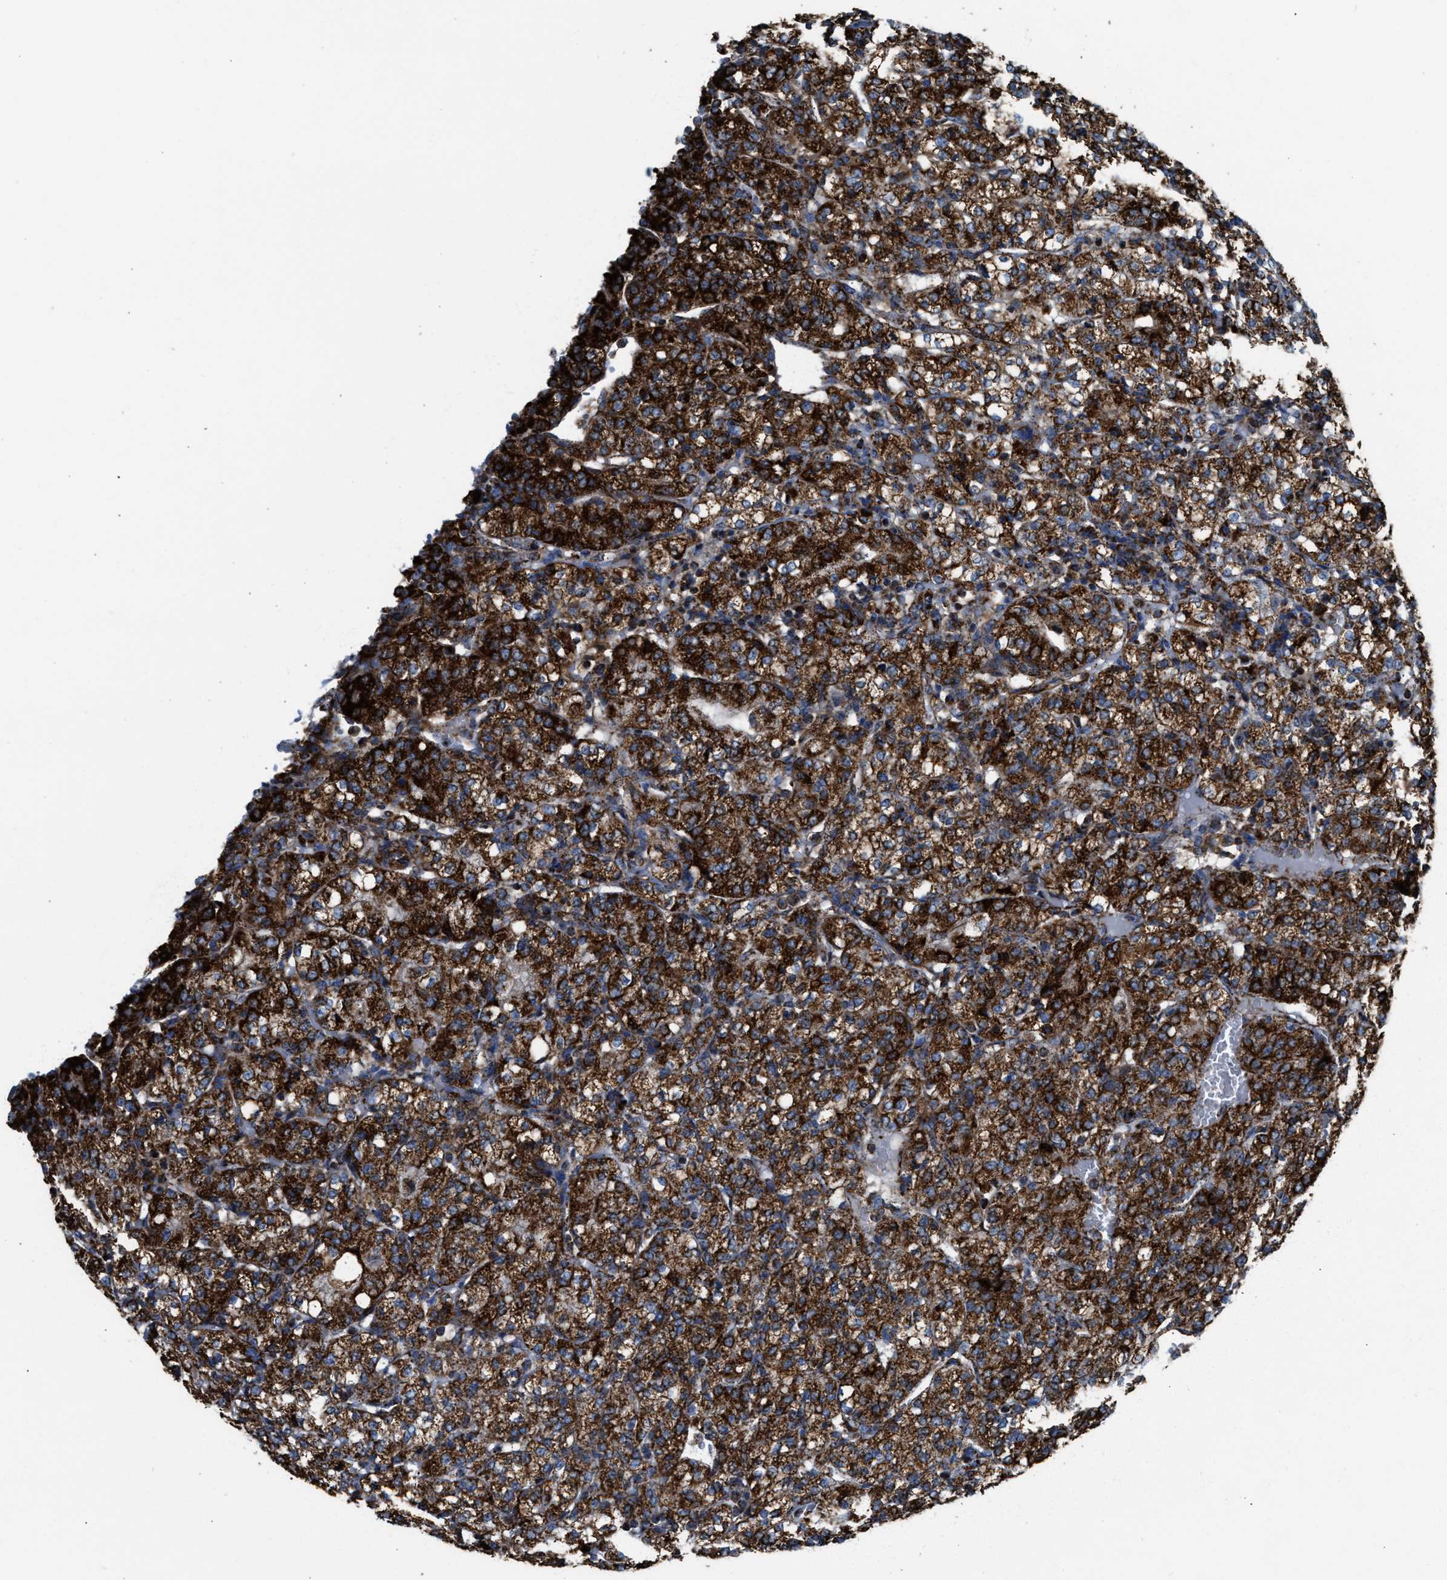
{"staining": {"intensity": "strong", "quantity": ">75%", "location": "cytoplasmic/membranous"}, "tissue": "renal cancer", "cell_type": "Tumor cells", "image_type": "cancer", "snomed": [{"axis": "morphology", "description": "Adenocarcinoma, NOS"}, {"axis": "topography", "description": "Kidney"}], "caption": "Immunohistochemical staining of renal cancer (adenocarcinoma) exhibits high levels of strong cytoplasmic/membranous staining in about >75% of tumor cells.", "gene": "ECHS1", "patient": {"sex": "male", "age": 77}}